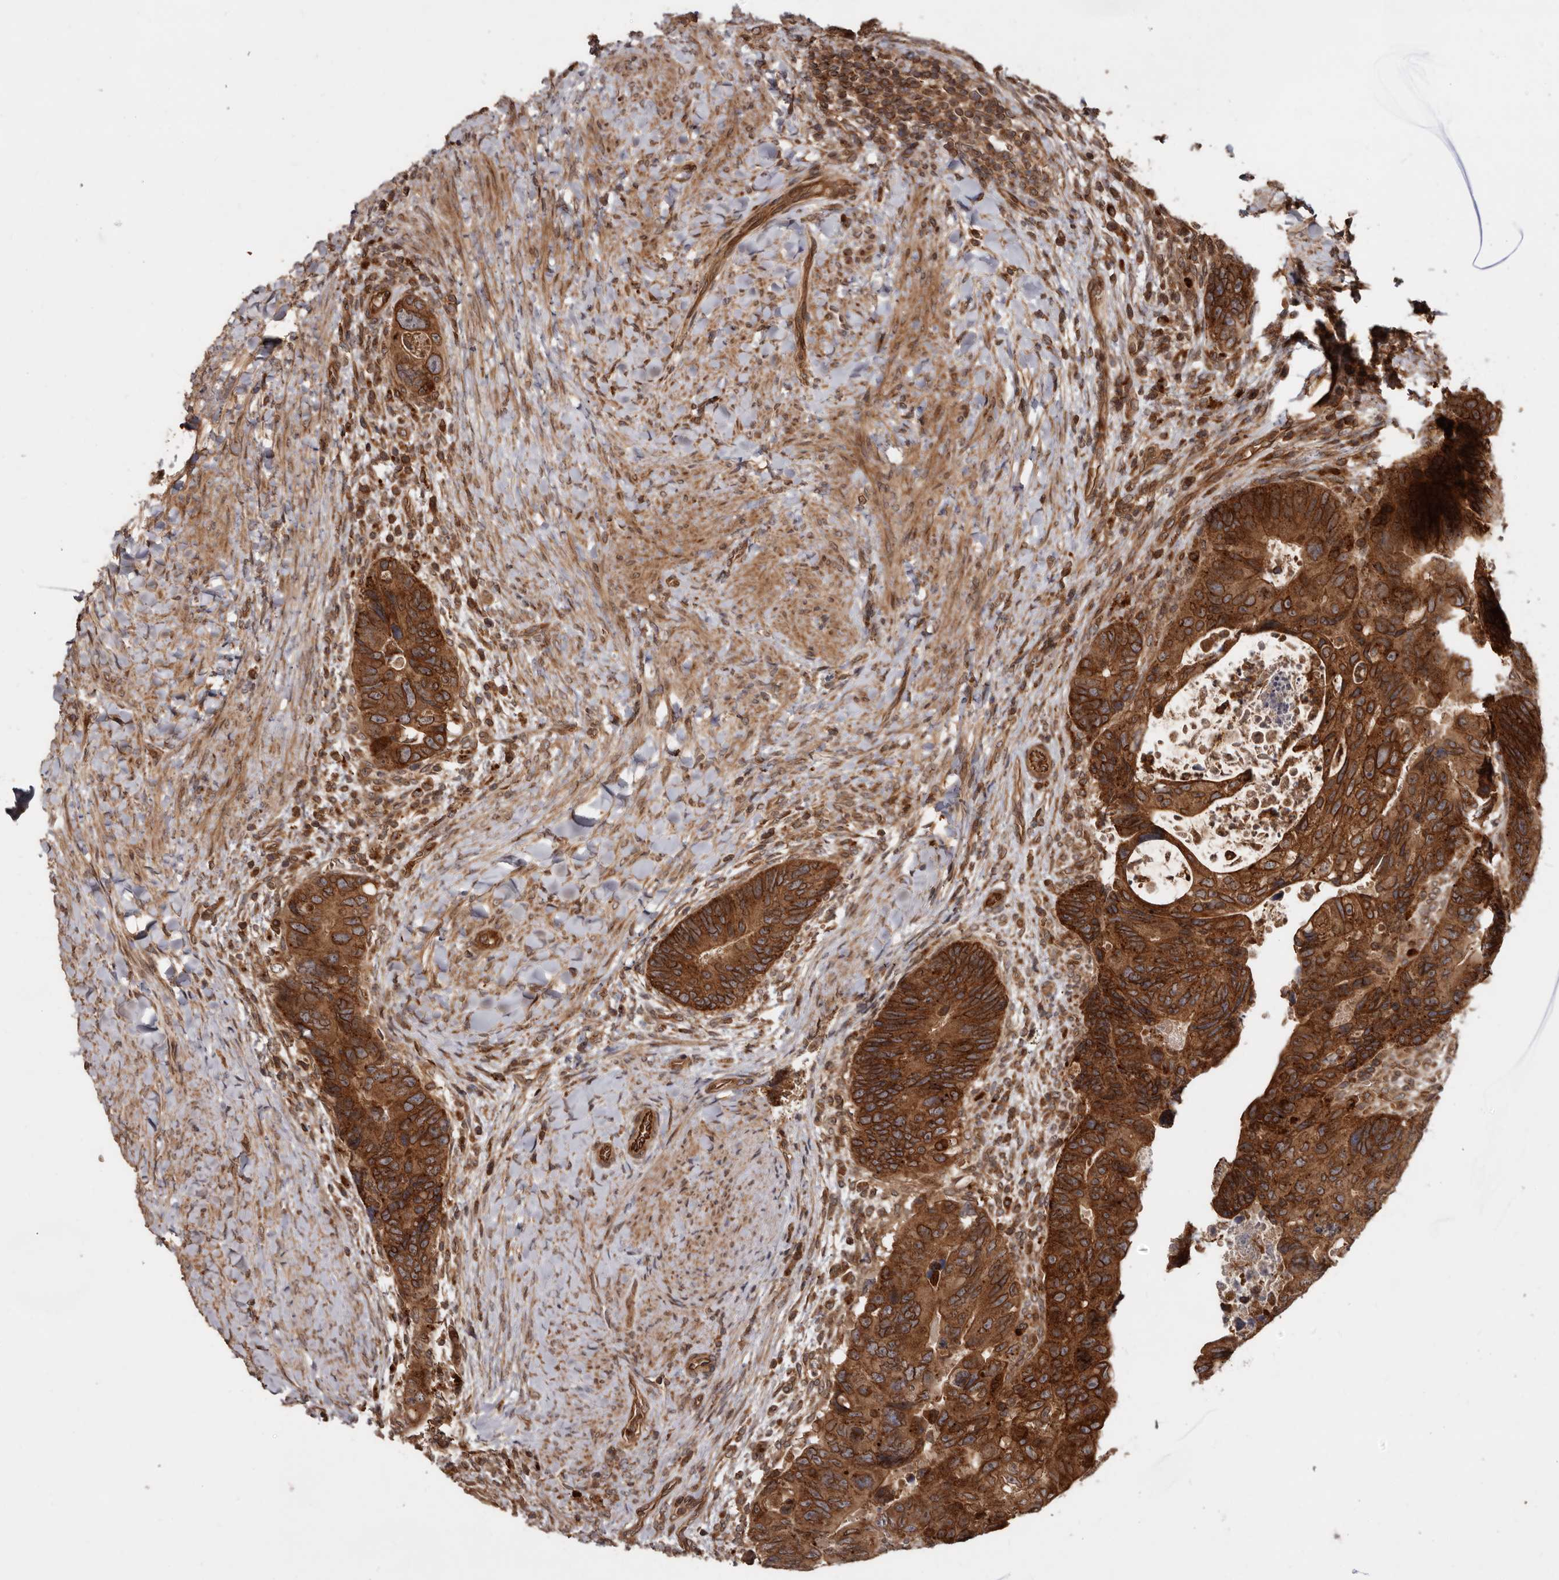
{"staining": {"intensity": "strong", "quantity": ">75%", "location": "cytoplasmic/membranous,nuclear"}, "tissue": "colorectal cancer", "cell_type": "Tumor cells", "image_type": "cancer", "snomed": [{"axis": "morphology", "description": "Adenocarcinoma, NOS"}, {"axis": "topography", "description": "Rectum"}], "caption": "Immunohistochemical staining of human colorectal cancer exhibits high levels of strong cytoplasmic/membranous and nuclear staining in approximately >75% of tumor cells.", "gene": "STK36", "patient": {"sex": "male", "age": 59}}